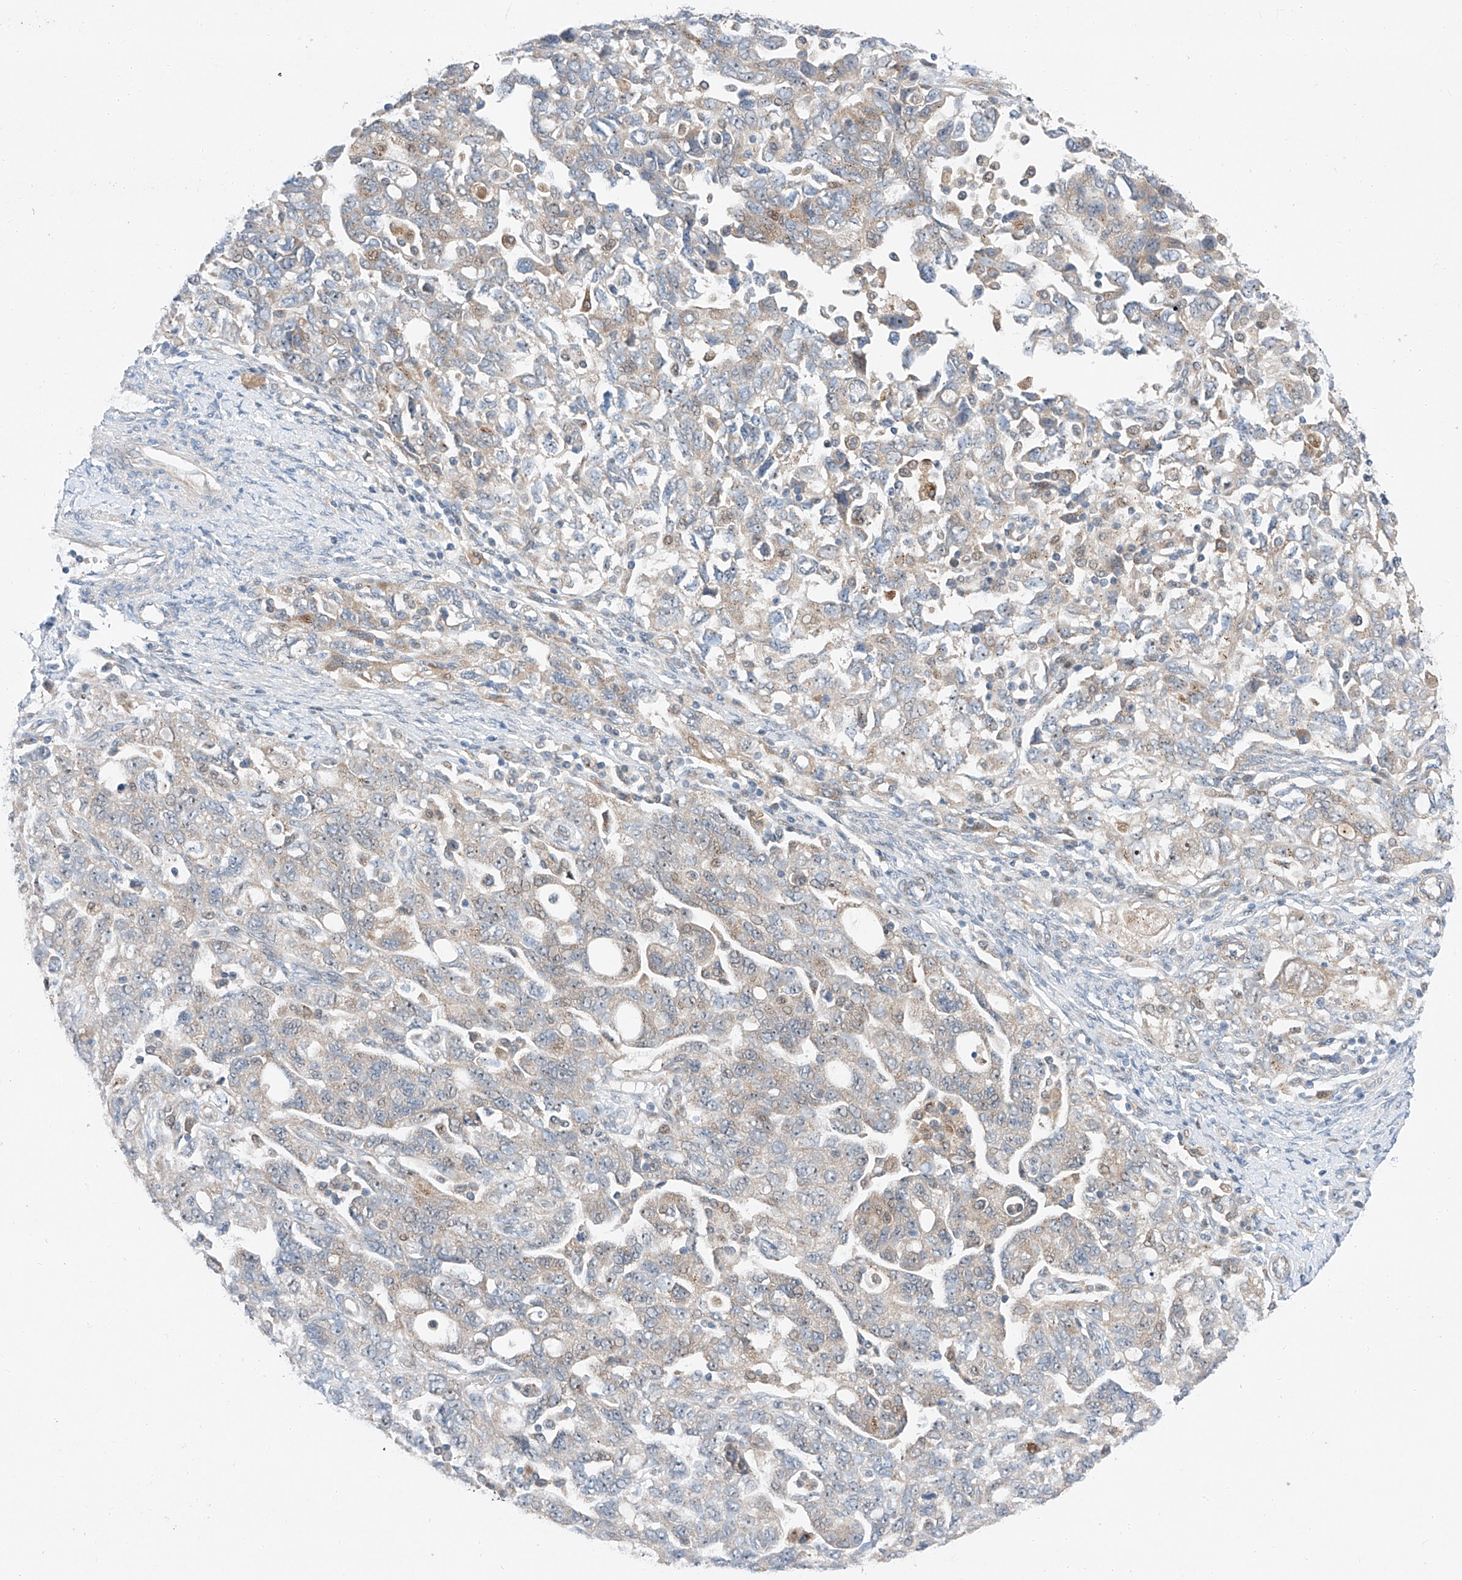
{"staining": {"intensity": "weak", "quantity": "<25%", "location": "cytoplasmic/membranous"}, "tissue": "ovarian cancer", "cell_type": "Tumor cells", "image_type": "cancer", "snomed": [{"axis": "morphology", "description": "Carcinoma, NOS"}, {"axis": "morphology", "description": "Cystadenocarcinoma, serous, NOS"}, {"axis": "topography", "description": "Ovary"}], "caption": "Immunohistochemical staining of serous cystadenocarcinoma (ovarian) exhibits no significant positivity in tumor cells. (DAB immunohistochemistry, high magnification).", "gene": "CLDND1", "patient": {"sex": "female", "age": 69}}